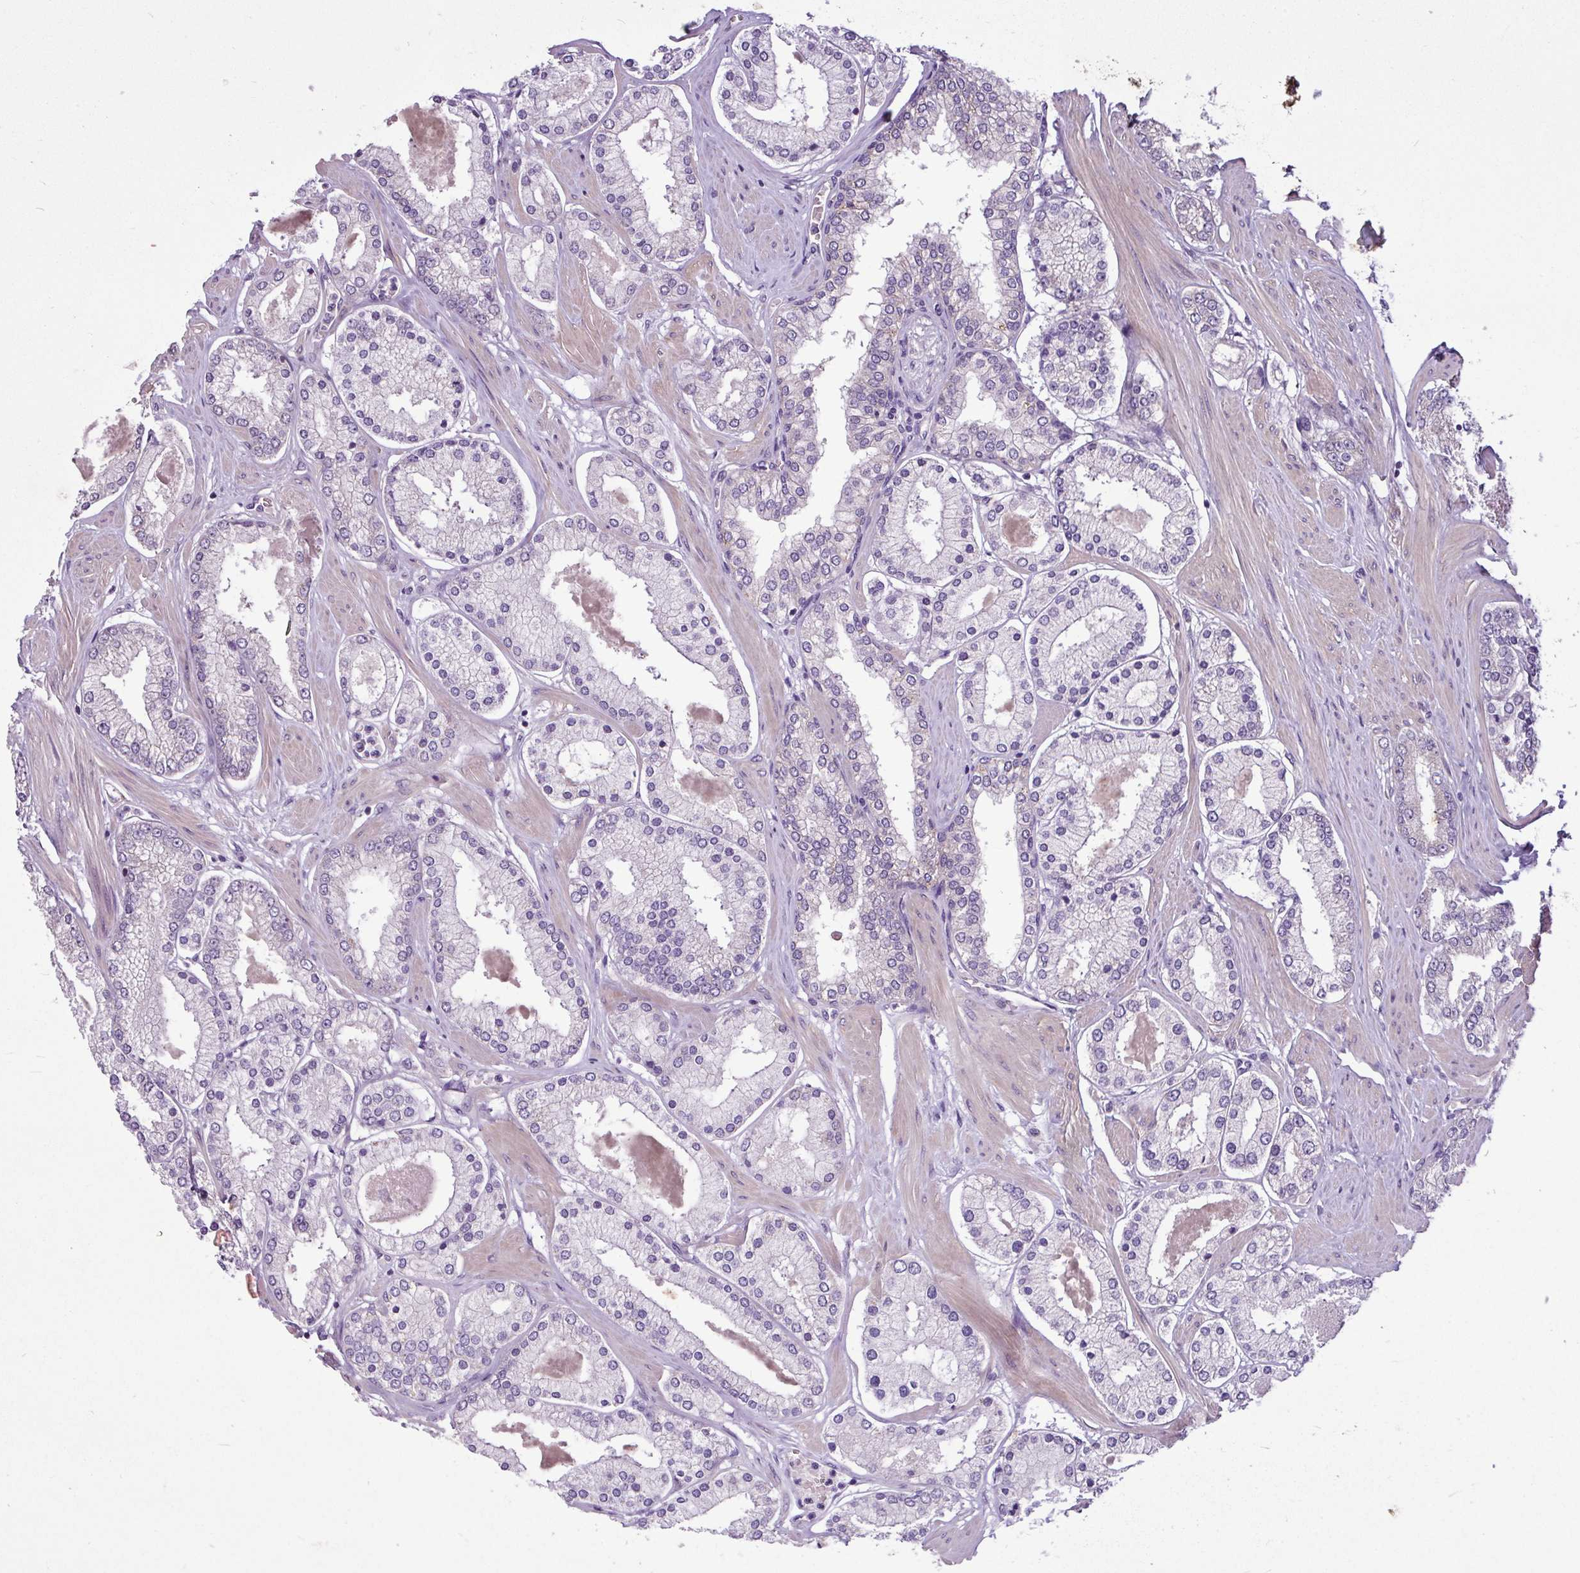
{"staining": {"intensity": "negative", "quantity": "none", "location": "none"}, "tissue": "prostate cancer", "cell_type": "Tumor cells", "image_type": "cancer", "snomed": [{"axis": "morphology", "description": "Adenocarcinoma, Low grade"}, {"axis": "topography", "description": "Prostate"}], "caption": "Prostate cancer was stained to show a protein in brown. There is no significant positivity in tumor cells. (DAB IHC visualized using brightfield microscopy, high magnification).", "gene": "MROH2A", "patient": {"sex": "male", "age": 42}}